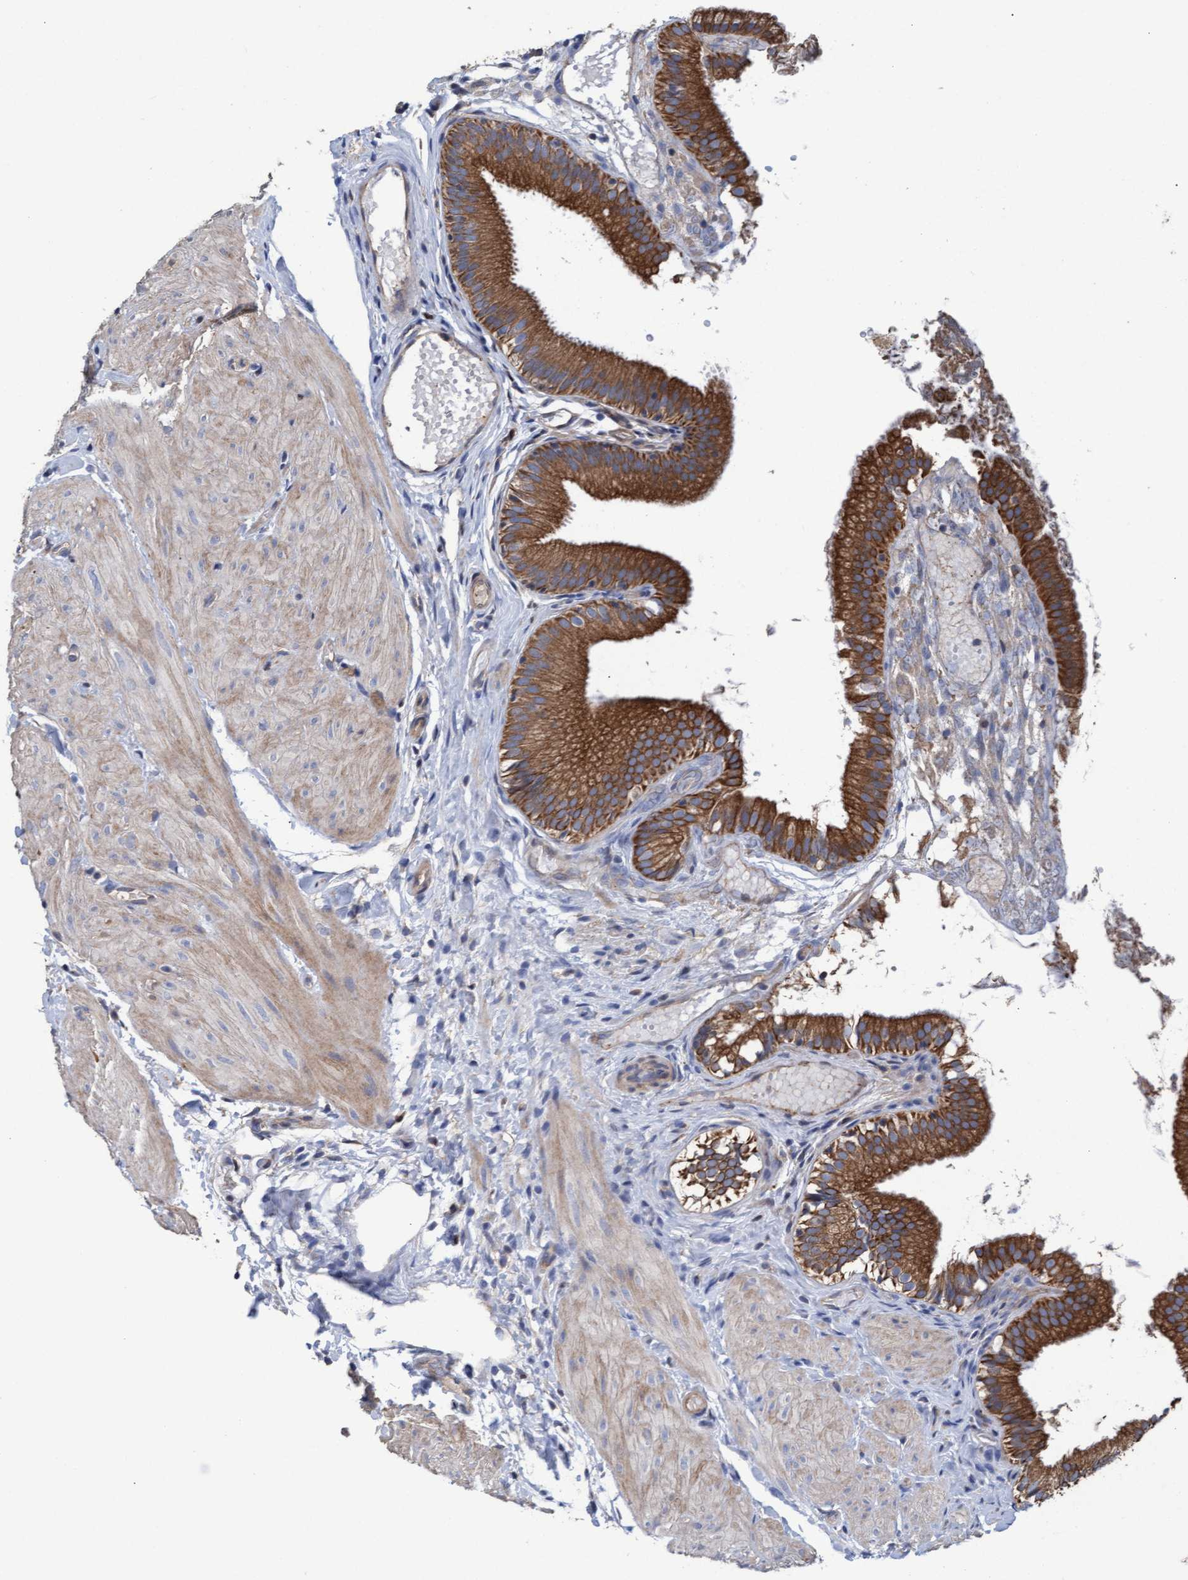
{"staining": {"intensity": "moderate", "quantity": ">75%", "location": "cytoplasmic/membranous"}, "tissue": "gallbladder", "cell_type": "Glandular cells", "image_type": "normal", "snomed": [{"axis": "morphology", "description": "Normal tissue, NOS"}, {"axis": "topography", "description": "Gallbladder"}], "caption": "The photomicrograph exhibits a brown stain indicating the presence of a protein in the cytoplasmic/membranous of glandular cells in gallbladder.", "gene": "MRPL38", "patient": {"sex": "female", "age": 26}}